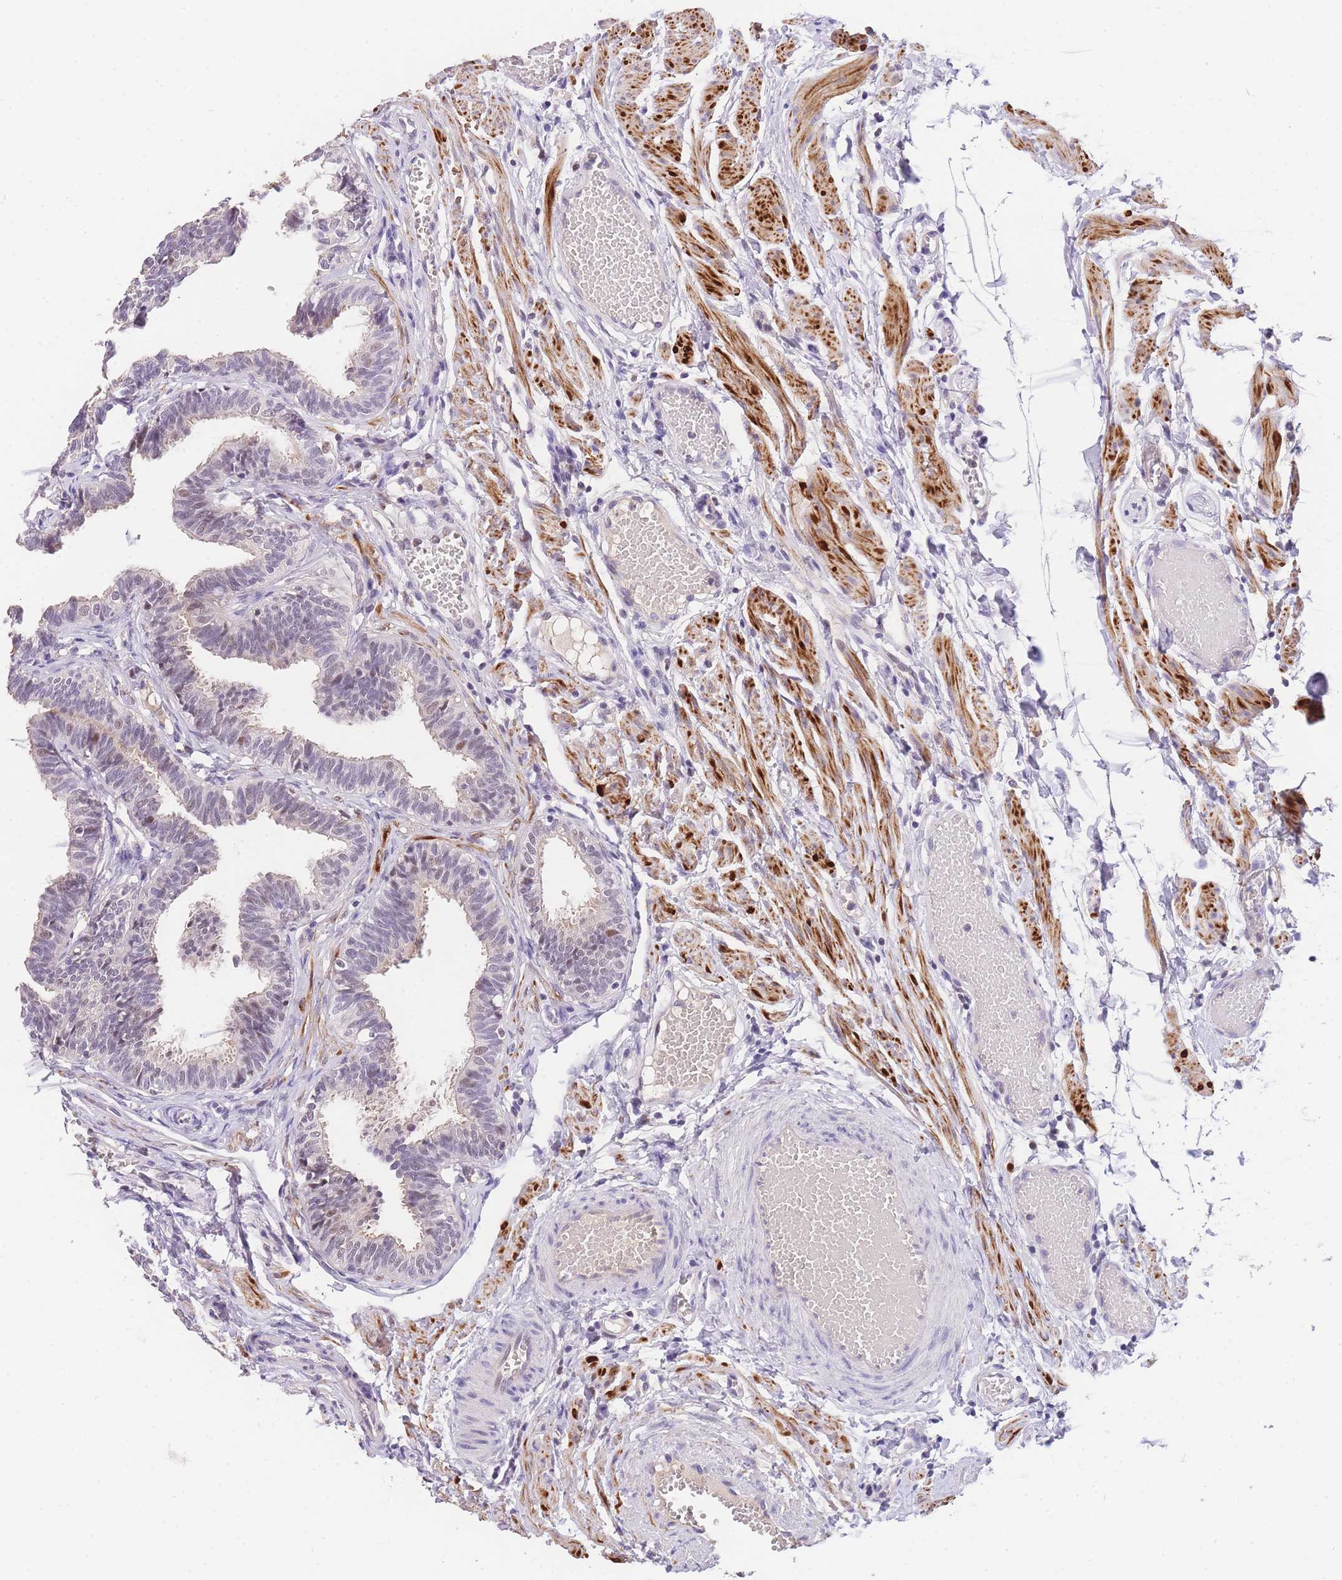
{"staining": {"intensity": "weak", "quantity": "25%-75%", "location": "nuclear"}, "tissue": "fallopian tube", "cell_type": "Glandular cells", "image_type": "normal", "snomed": [{"axis": "morphology", "description": "Normal tissue, NOS"}, {"axis": "topography", "description": "Fallopian tube"}, {"axis": "topography", "description": "Ovary"}], "caption": "DAB immunohistochemical staining of normal human fallopian tube displays weak nuclear protein positivity in approximately 25%-75% of glandular cells. Nuclei are stained in blue.", "gene": "SLC35F2", "patient": {"sex": "female", "age": 23}}